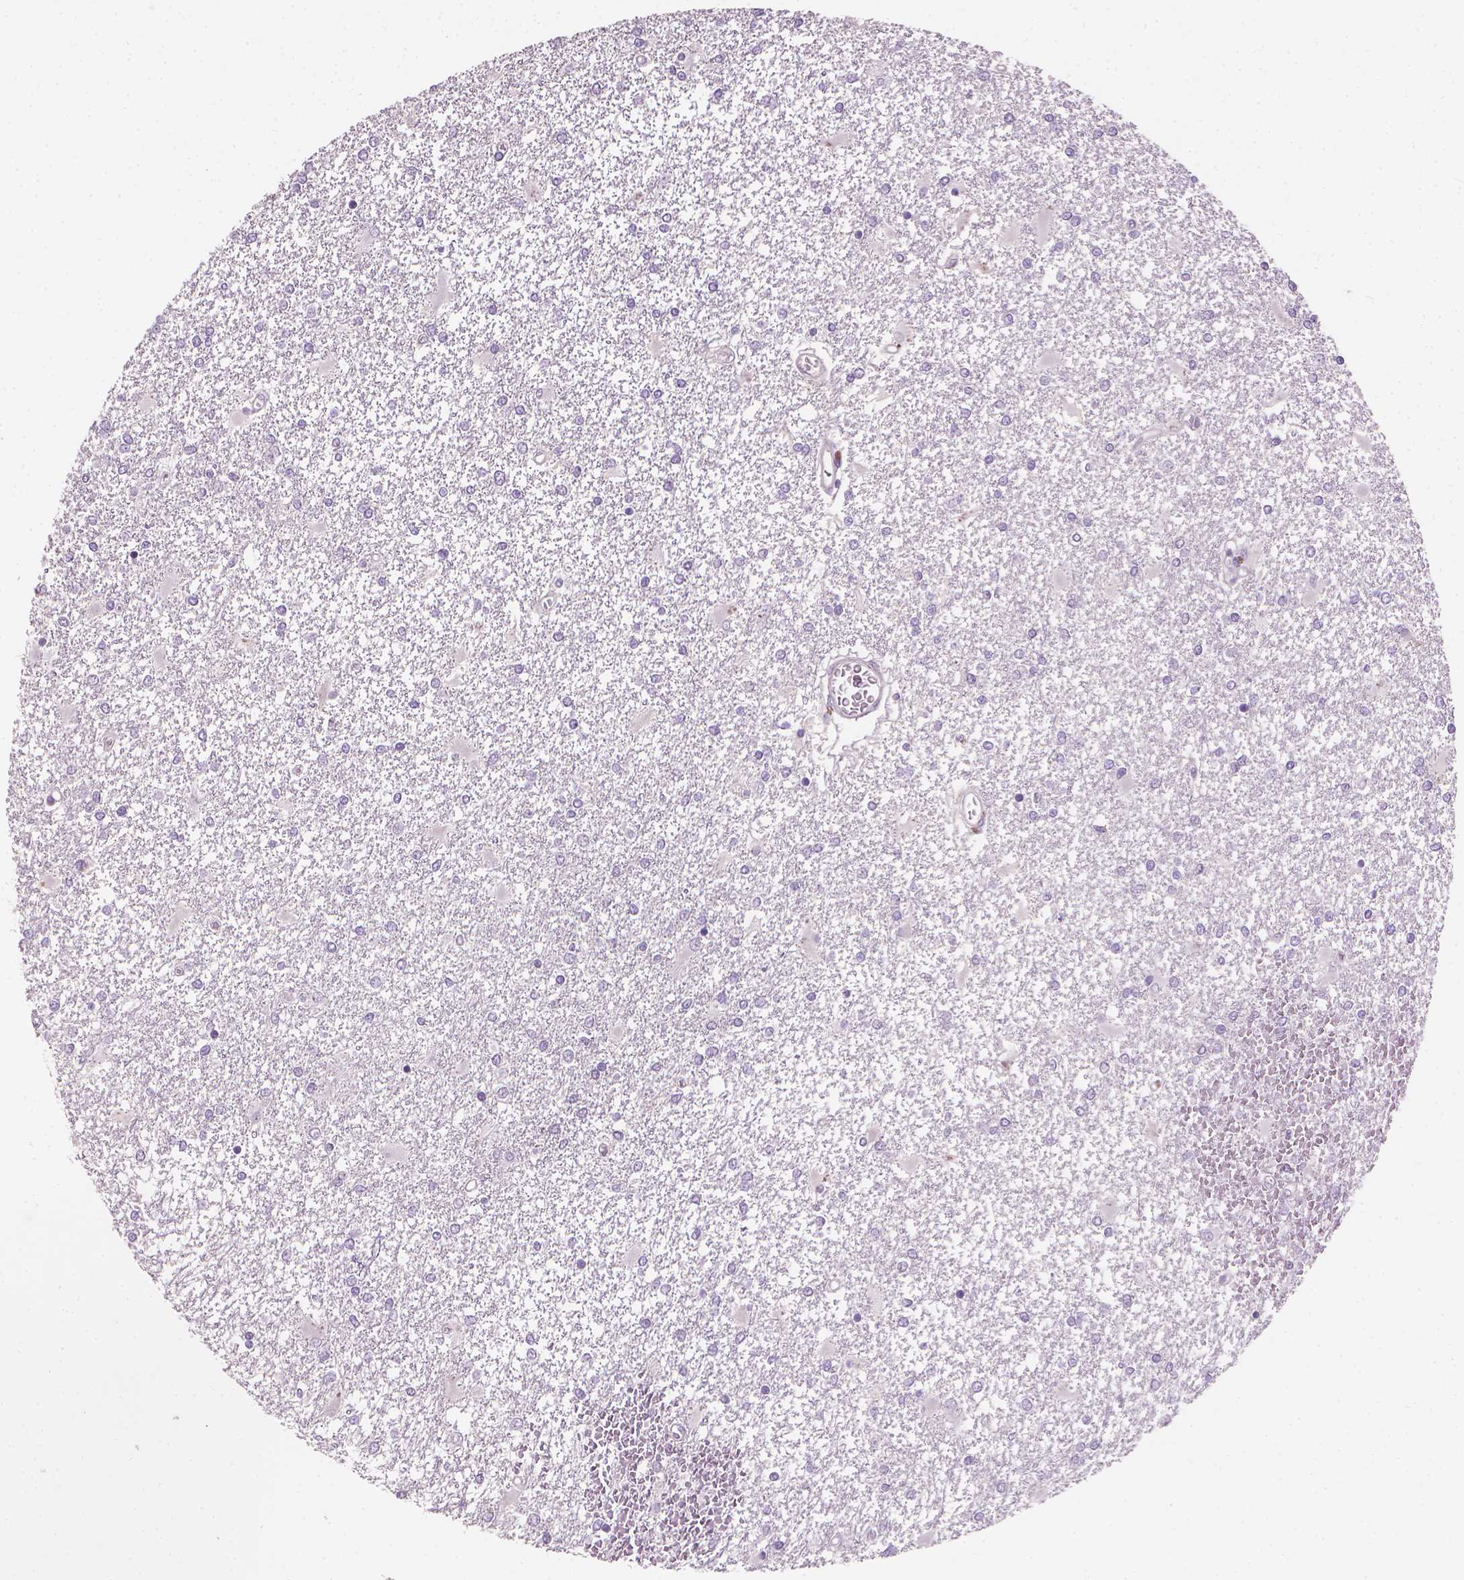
{"staining": {"intensity": "negative", "quantity": "none", "location": "none"}, "tissue": "glioma", "cell_type": "Tumor cells", "image_type": "cancer", "snomed": [{"axis": "morphology", "description": "Glioma, malignant, High grade"}, {"axis": "topography", "description": "Cerebral cortex"}], "caption": "Glioma stained for a protein using immunohistochemistry (IHC) reveals no positivity tumor cells.", "gene": "SAXO2", "patient": {"sex": "male", "age": 79}}